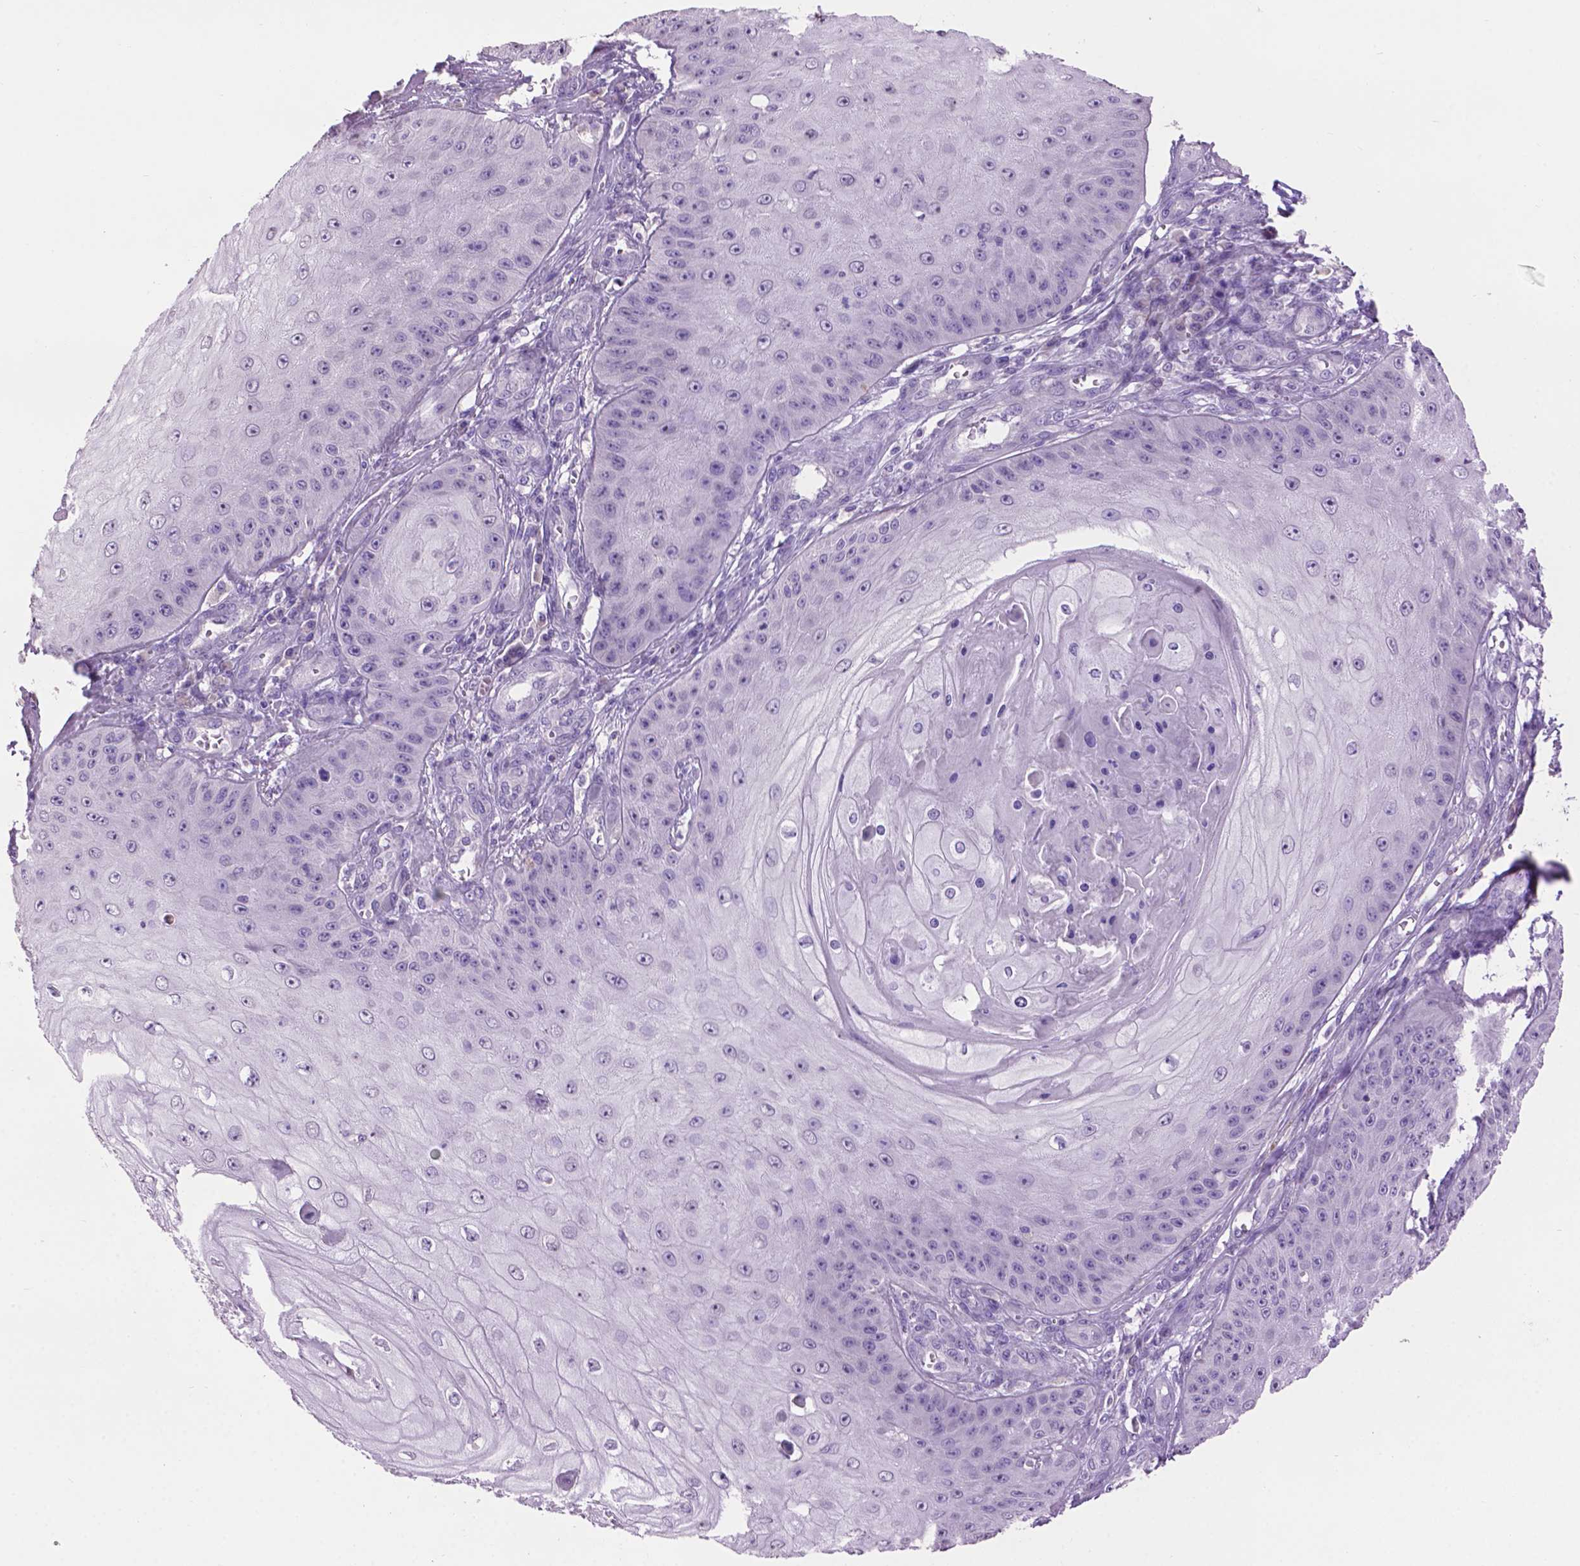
{"staining": {"intensity": "negative", "quantity": "none", "location": "none"}, "tissue": "skin cancer", "cell_type": "Tumor cells", "image_type": "cancer", "snomed": [{"axis": "morphology", "description": "Squamous cell carcinoma, NOS"}, {"axis": "topography", "description": "Skin"}], "caption": "IHC image of neoplastic tissue: skin squamous cell carcinoma stained with DAB (3,3'-diaminobenzidine) shows no significant protein expression in tumor cells.", "gene": "CRYBA4", "patient": {"sex": "male", "age": 70}}